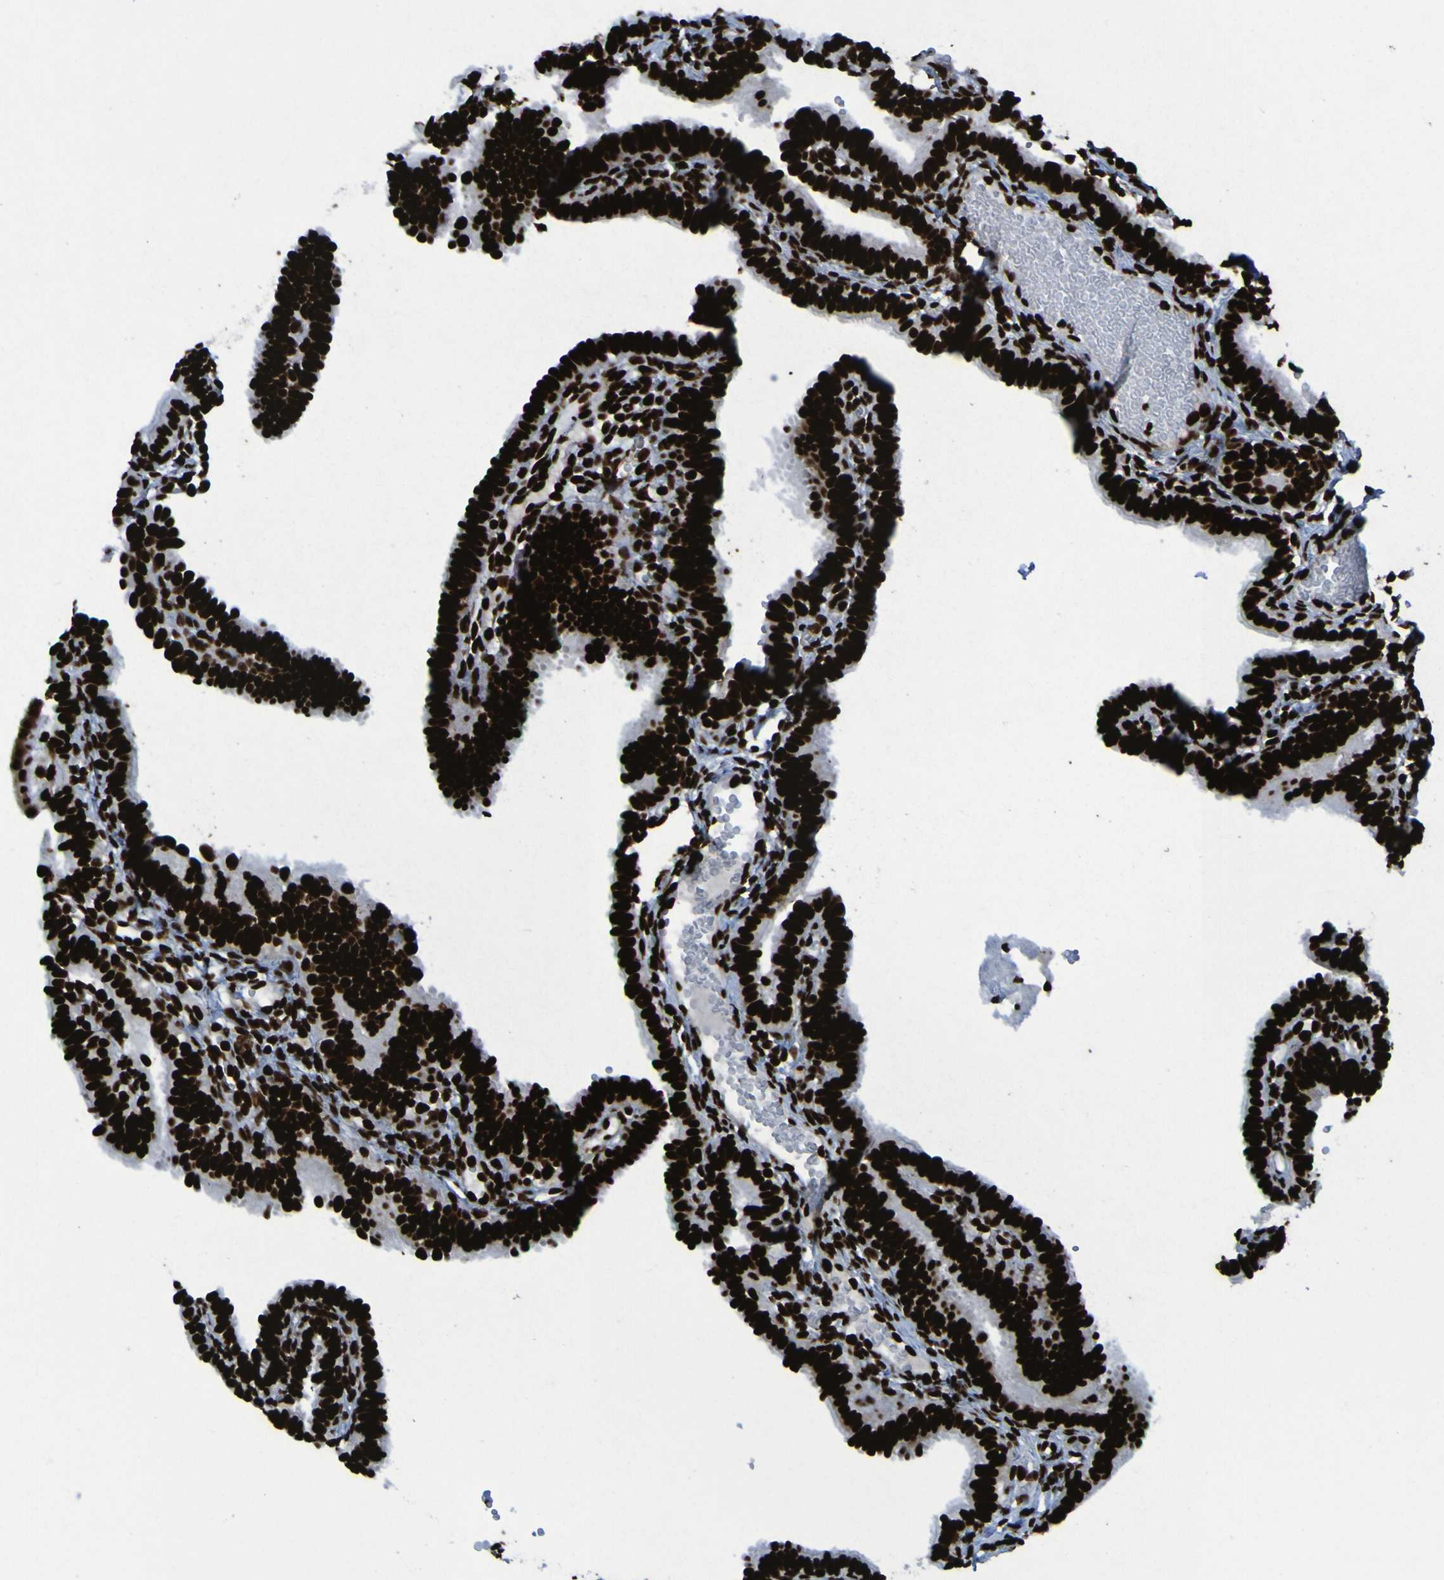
{"staining": {"intensity": "strong", "quantity": ">75%", "location": "nuclear"}, "tissue": "fallopian tube", "cell_type": "Glandular cells", "image_type": "normal", "snomed": [{"axis": "morphology", "description": "Normal tissue, NOS"}, {"axis": "topography", "description": "Fallopian tube"}, {"axis": "topography", "description": "Placenta"}], "caption": "Immunohistochemical staining of unremarkable fallopian tube shows strong nuclear protein positivity in about >75% of glandular cells.", "gene": "NPM1", "patient": {"sex": "female", "age": 34}}